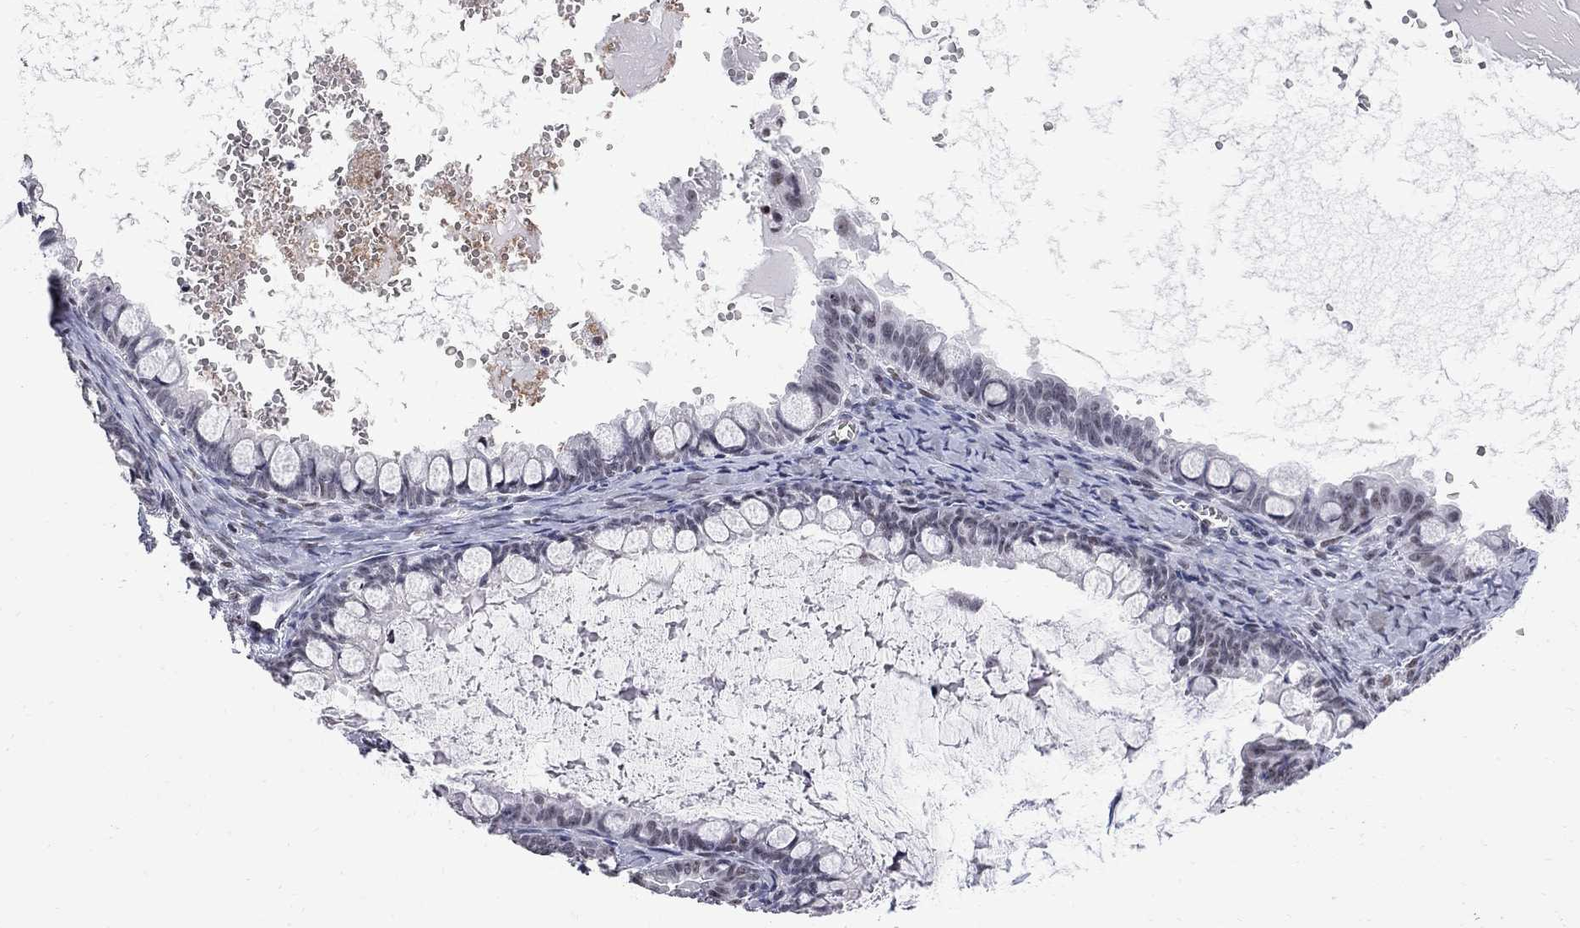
{"staining": {"intensity": "weak", "quantity": "<25%", "location": "nuclear"}, "tissue": "ovarian cancer", "cell_type": "Tumor cells", "image_type": "cancer", "snomed": [{"axis": "morphology", "description": "Cystadenocarcinoma, mucinous, NOS"}, {"axis": "topography", "description": "Ovary"}], "caption": "Human mucinous cystadenocarcinoma (ovarian) stained for a protein using immunohistochemistry displays no expression in tumor cells.", "gene": "ZBTB47", "patient": {"sex": "female", "age": 63}}